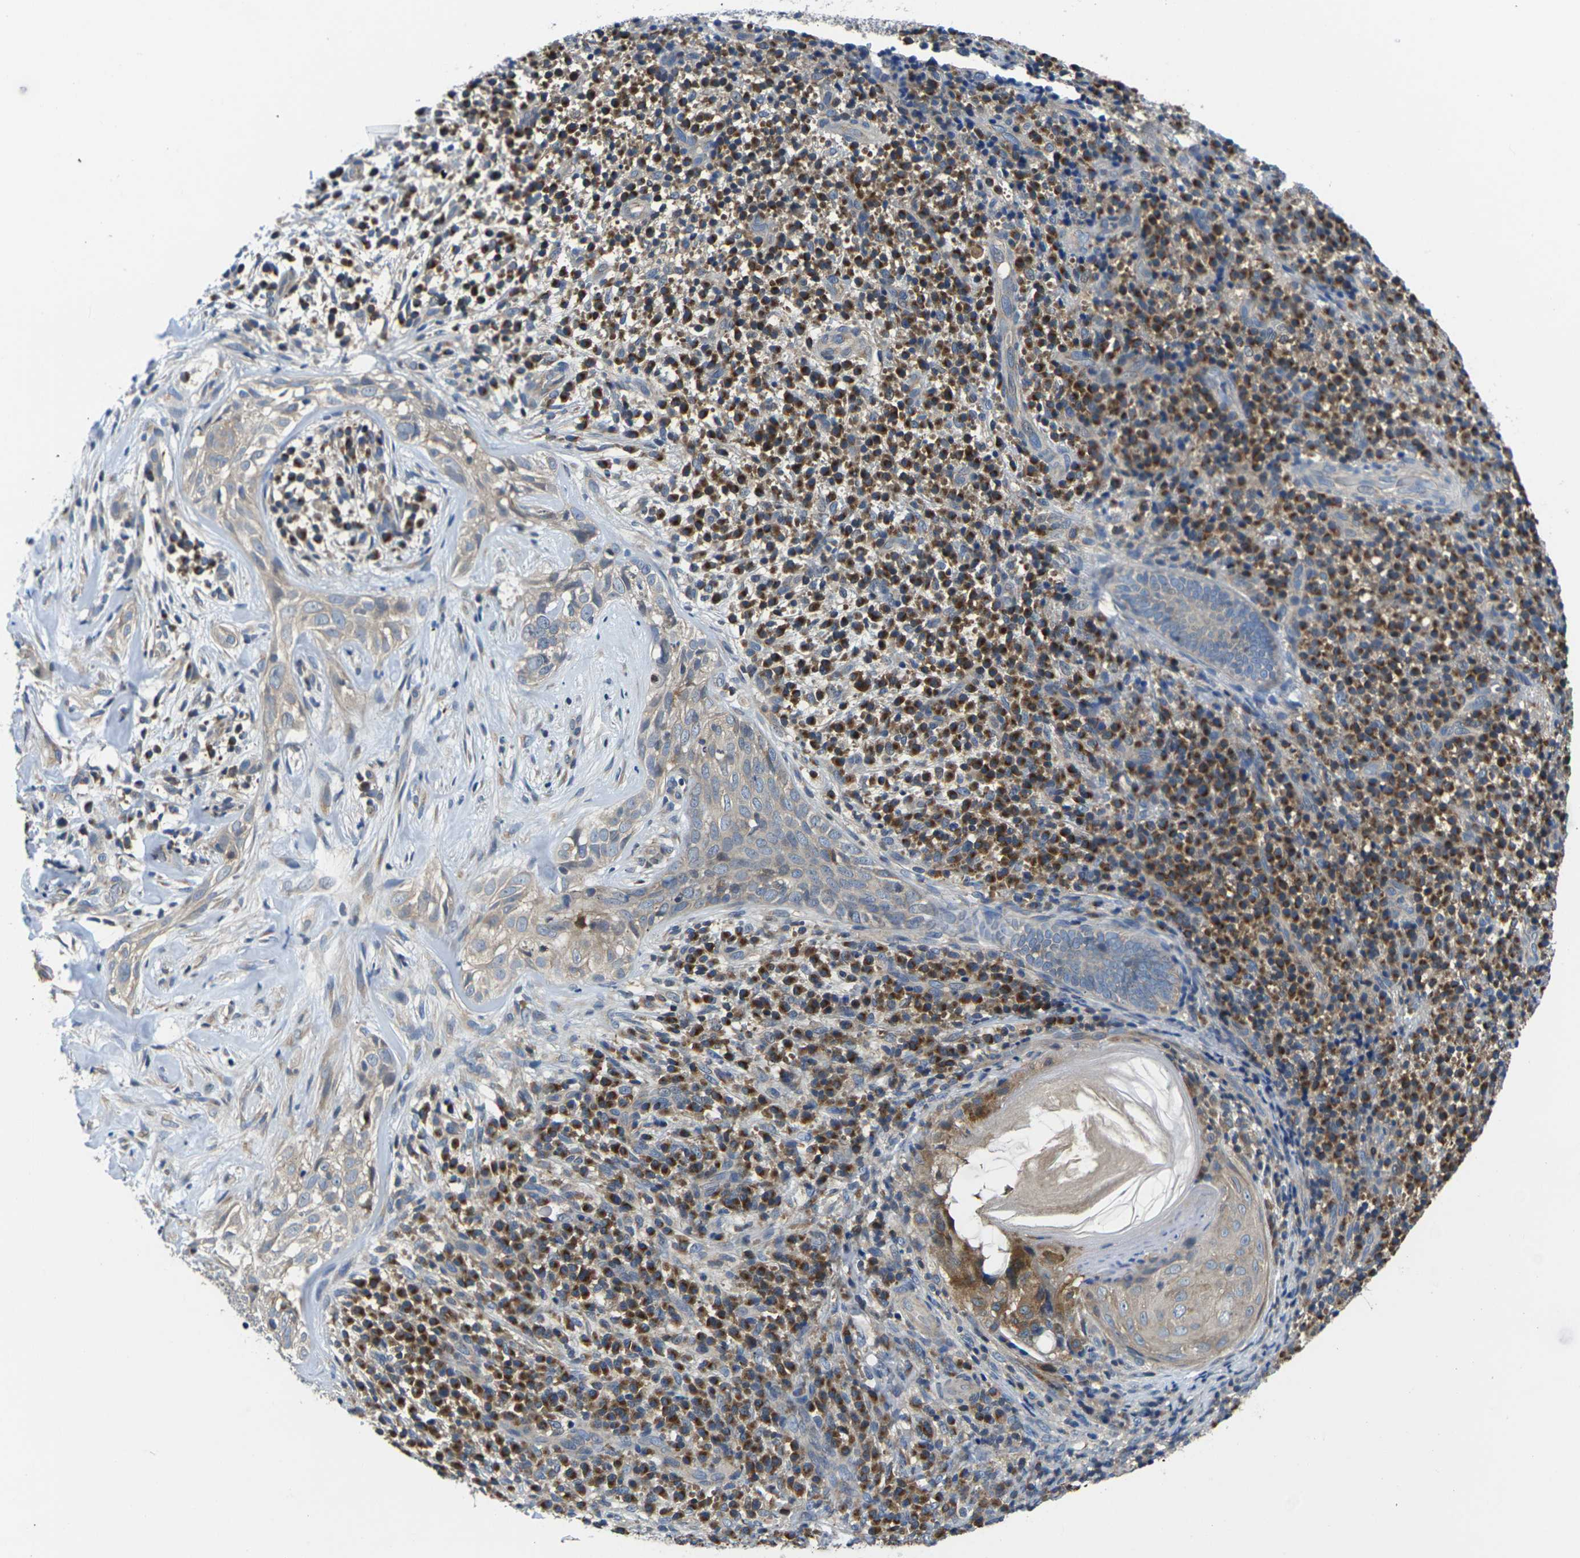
{"staining": {"intensity": "weak", "quantity": "<25%", "location": "cytoplasmic/membranous"}, "tissue": "skin cancer", "cell_type": "Tumor cells", "image_type": "cancer", "snomed": [{"axis": "morphology", "description": "Basal cell carcinoma"}, {"axis": "topography", "description": "Skin"}], "caption": "Tumor cells are negative for protein expression in human skin cancer (basal cell carcinoma).", "gene": "TMCC2", "patient": {"sex": "male", "age": 72}}